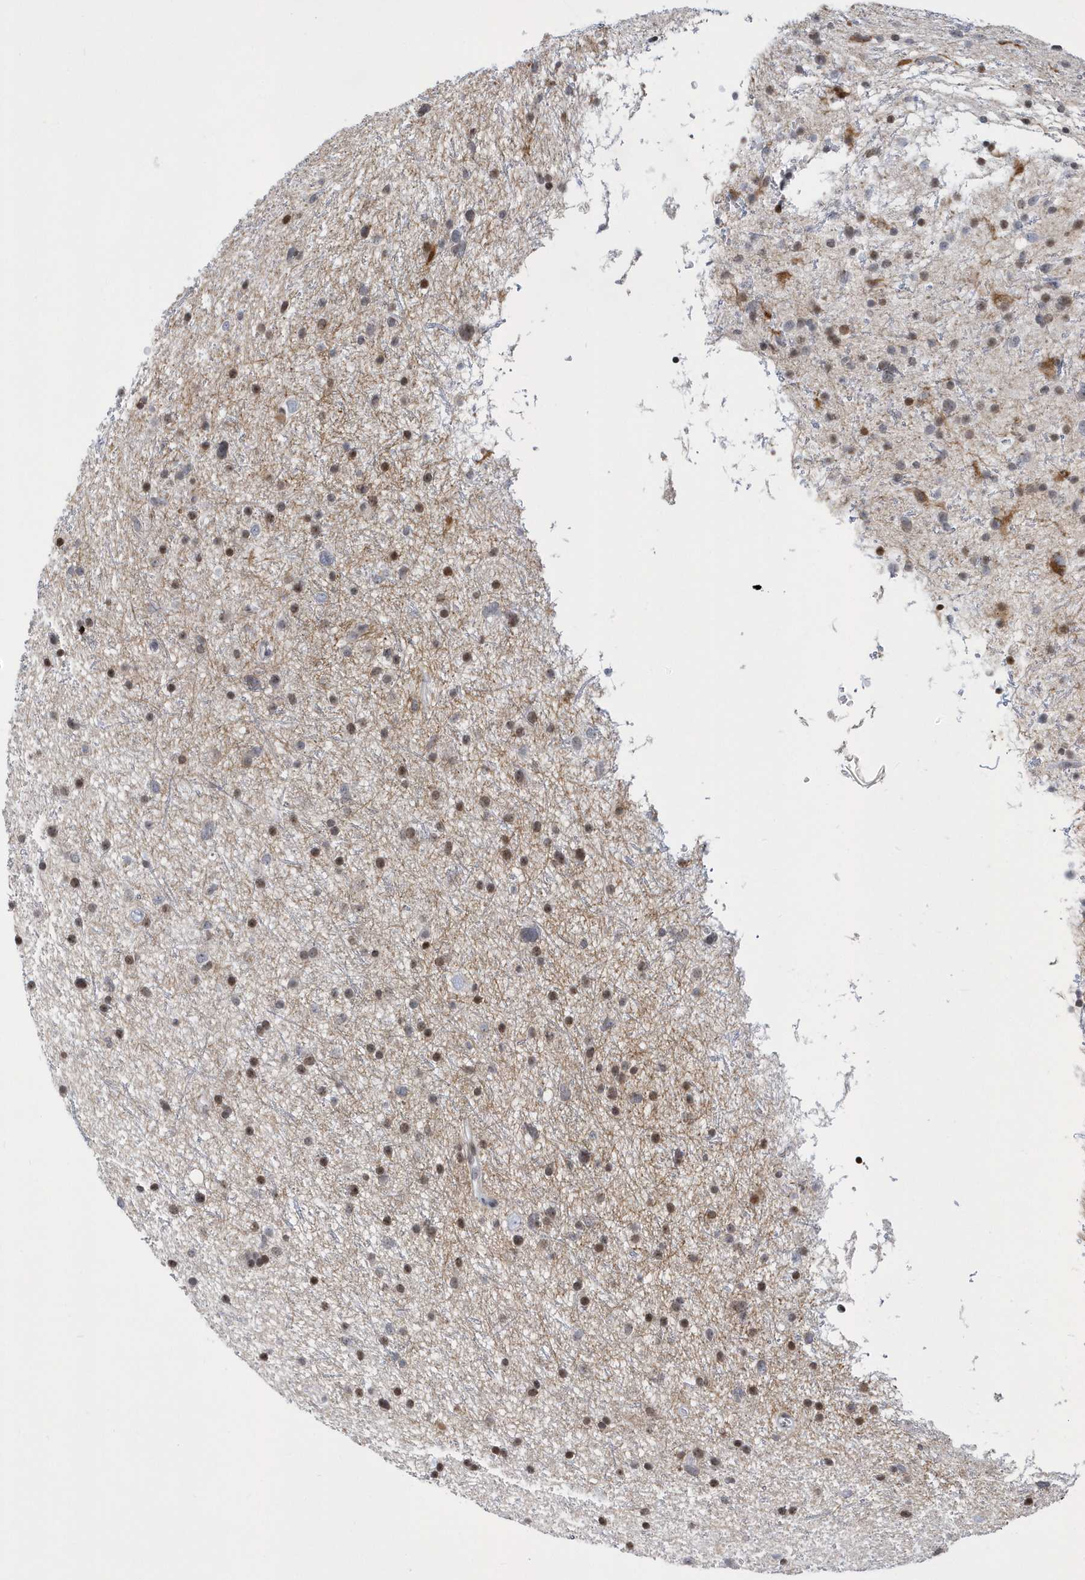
{"staining": {"intensity": "negative", "quantity": "none", "location": "none"}, "tissue": "glioma", "cell_type": "Tumor cells", "image_type": "cancer", "snomed": [{"axis": "morphology", "description": "Glioma, malignant, Low grade"}, {"axis": "topography", "description": "Cerebral cortex"}], "caption": "A high-resolution histopathology image shows immunohistochemistry staining of malignant low-grade glioma, which reveals no significant positivity in tumor cells.", "gene": "VWA5B2", "patient": {"sex": "female", "age": 39}}